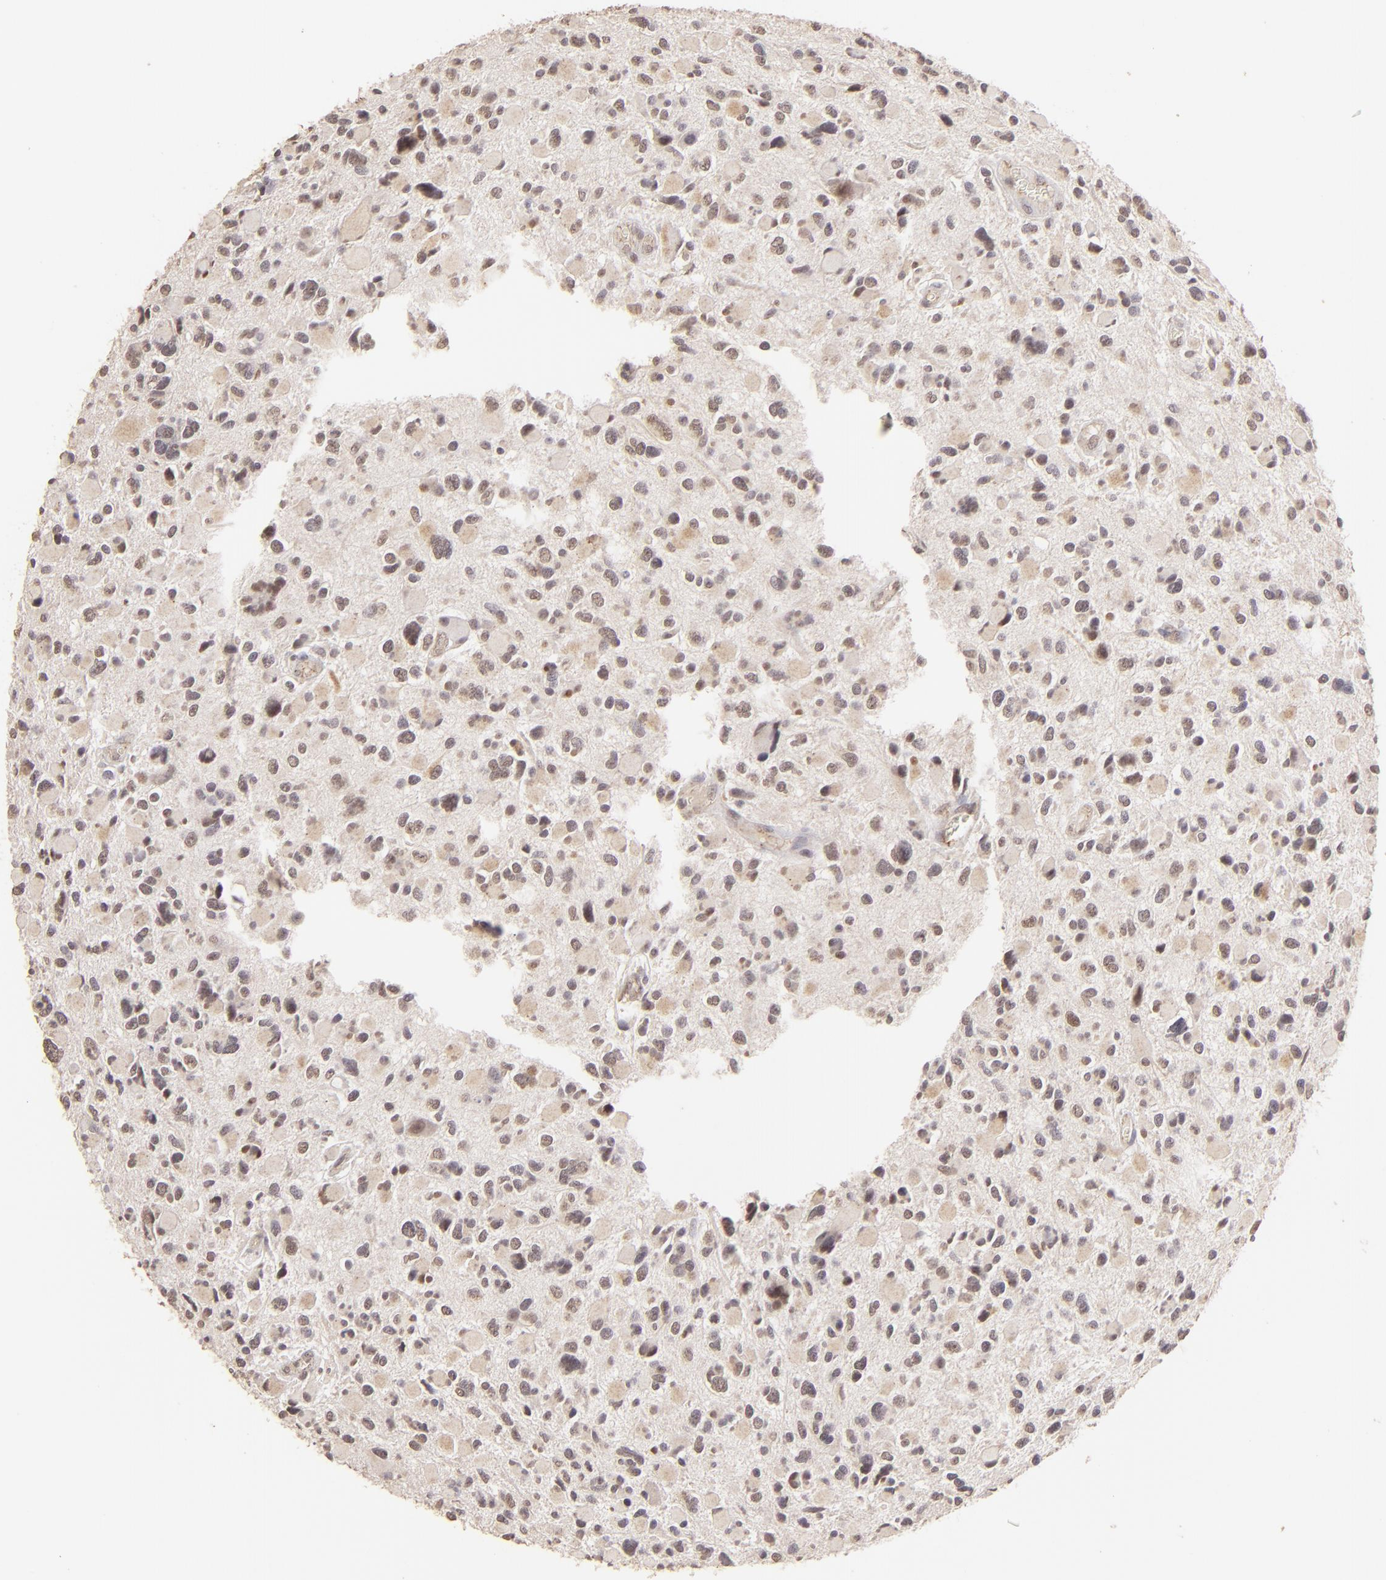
{"staining": {"intensity": "weak", "quantity": "25%-75%", "location": "cytoplasmic/membranous,nuclear"}, "tissue": "glioma", "cell_type": "Tumor cells", "image_type": "cancer", "snomed": [{"axis": "morphology", "description": "Glioma, malignant, High grade"}, {"axis": "topography", "description": "Brain"}], "caption": "A brown stain labels weak cytoplasmic/membranous and nuclear staining of a protein in human malignant high-grade glioma tumor cells.", "gene": "CLDN1", "patient": {"sex": "female", "age": 37}}